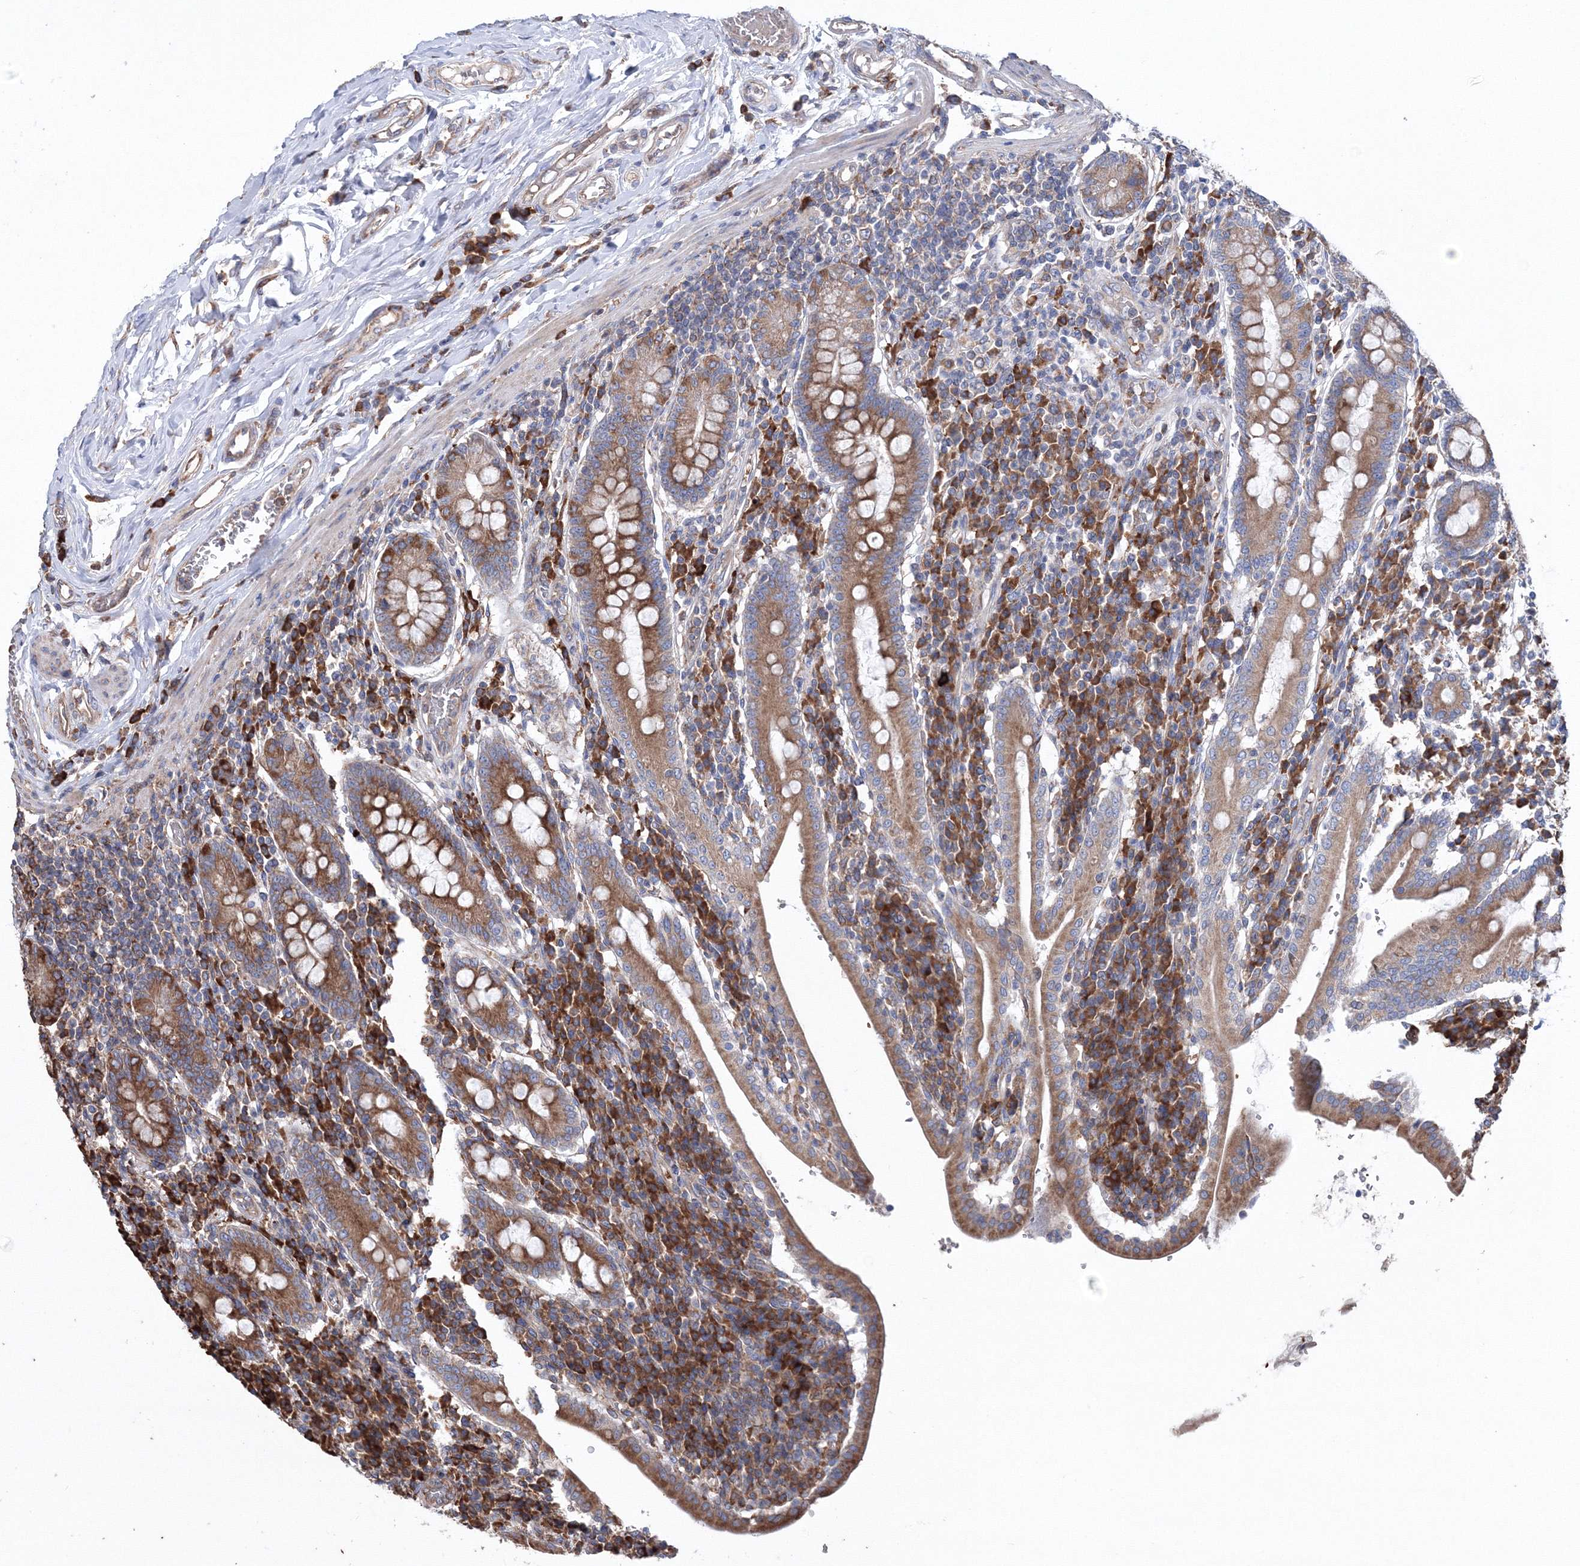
{"staining": {"intensity": "moderate", "quantity": ">75%", "location": "cytoplasmic/membranous"}, "tissue": "duodenum", "cell_type": "Glandular cells", "image_type": "normal", "snomed": [{"axis": "morphology", "description": "Normal tissue, NOS"}, {"axis": "morphology", "description": "Adenocarcinoma, NOS"}, {"axis": "topography", "description": "Pancreas"}, {"axis": "topography", "description": "Duodenum"}], "caption": "Protein expression analysis of normal duodenum demonstrates moderate cytoplasmic/membranous expression in about >75% of glandular cells.", "gene": "VPS8", "patient": {"sex": "male", "age": 50}}